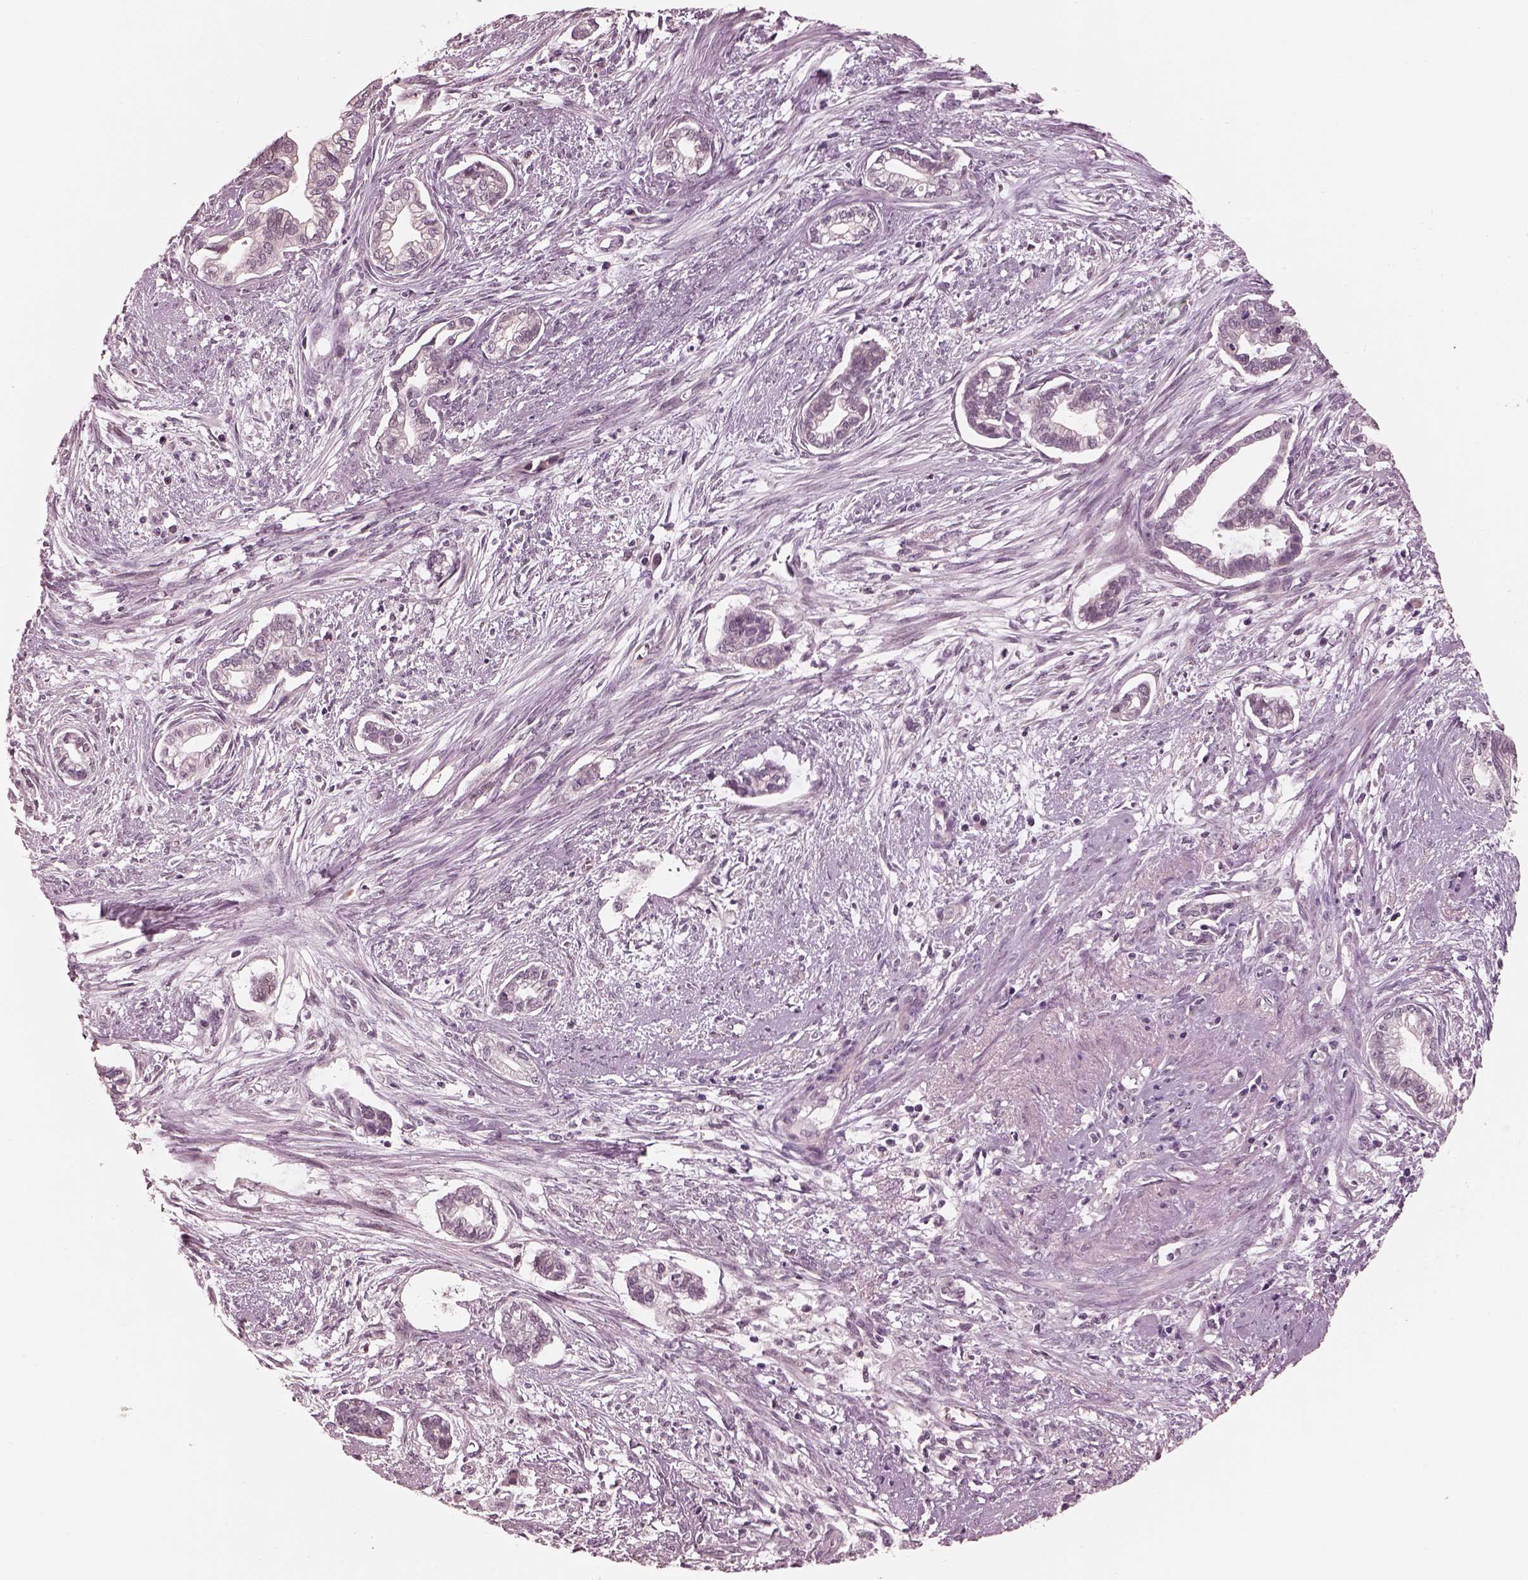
{"staining": {"intensity": "negative", "quantity": "none", "location": "none"}, "tissue": "cervical cancer", "cell_type": "Tumor cells", "image_type": "cancer", "snomed": [{"axis": "morphology", "description": "Adenocarcinoma, NOS"}, {"axis": "topography", "description": "Cervix"}], "caption": "The immunohistochemistry image has no significant expression in tumor cells of adenocarcinoma (cervical) tissue. (Brightfield microscopy of DAB (3,3'-diaminobenzidine) IHC at high magnification).", "gene": "IQCG", "patient": {"sex": "female", "age": 62}}